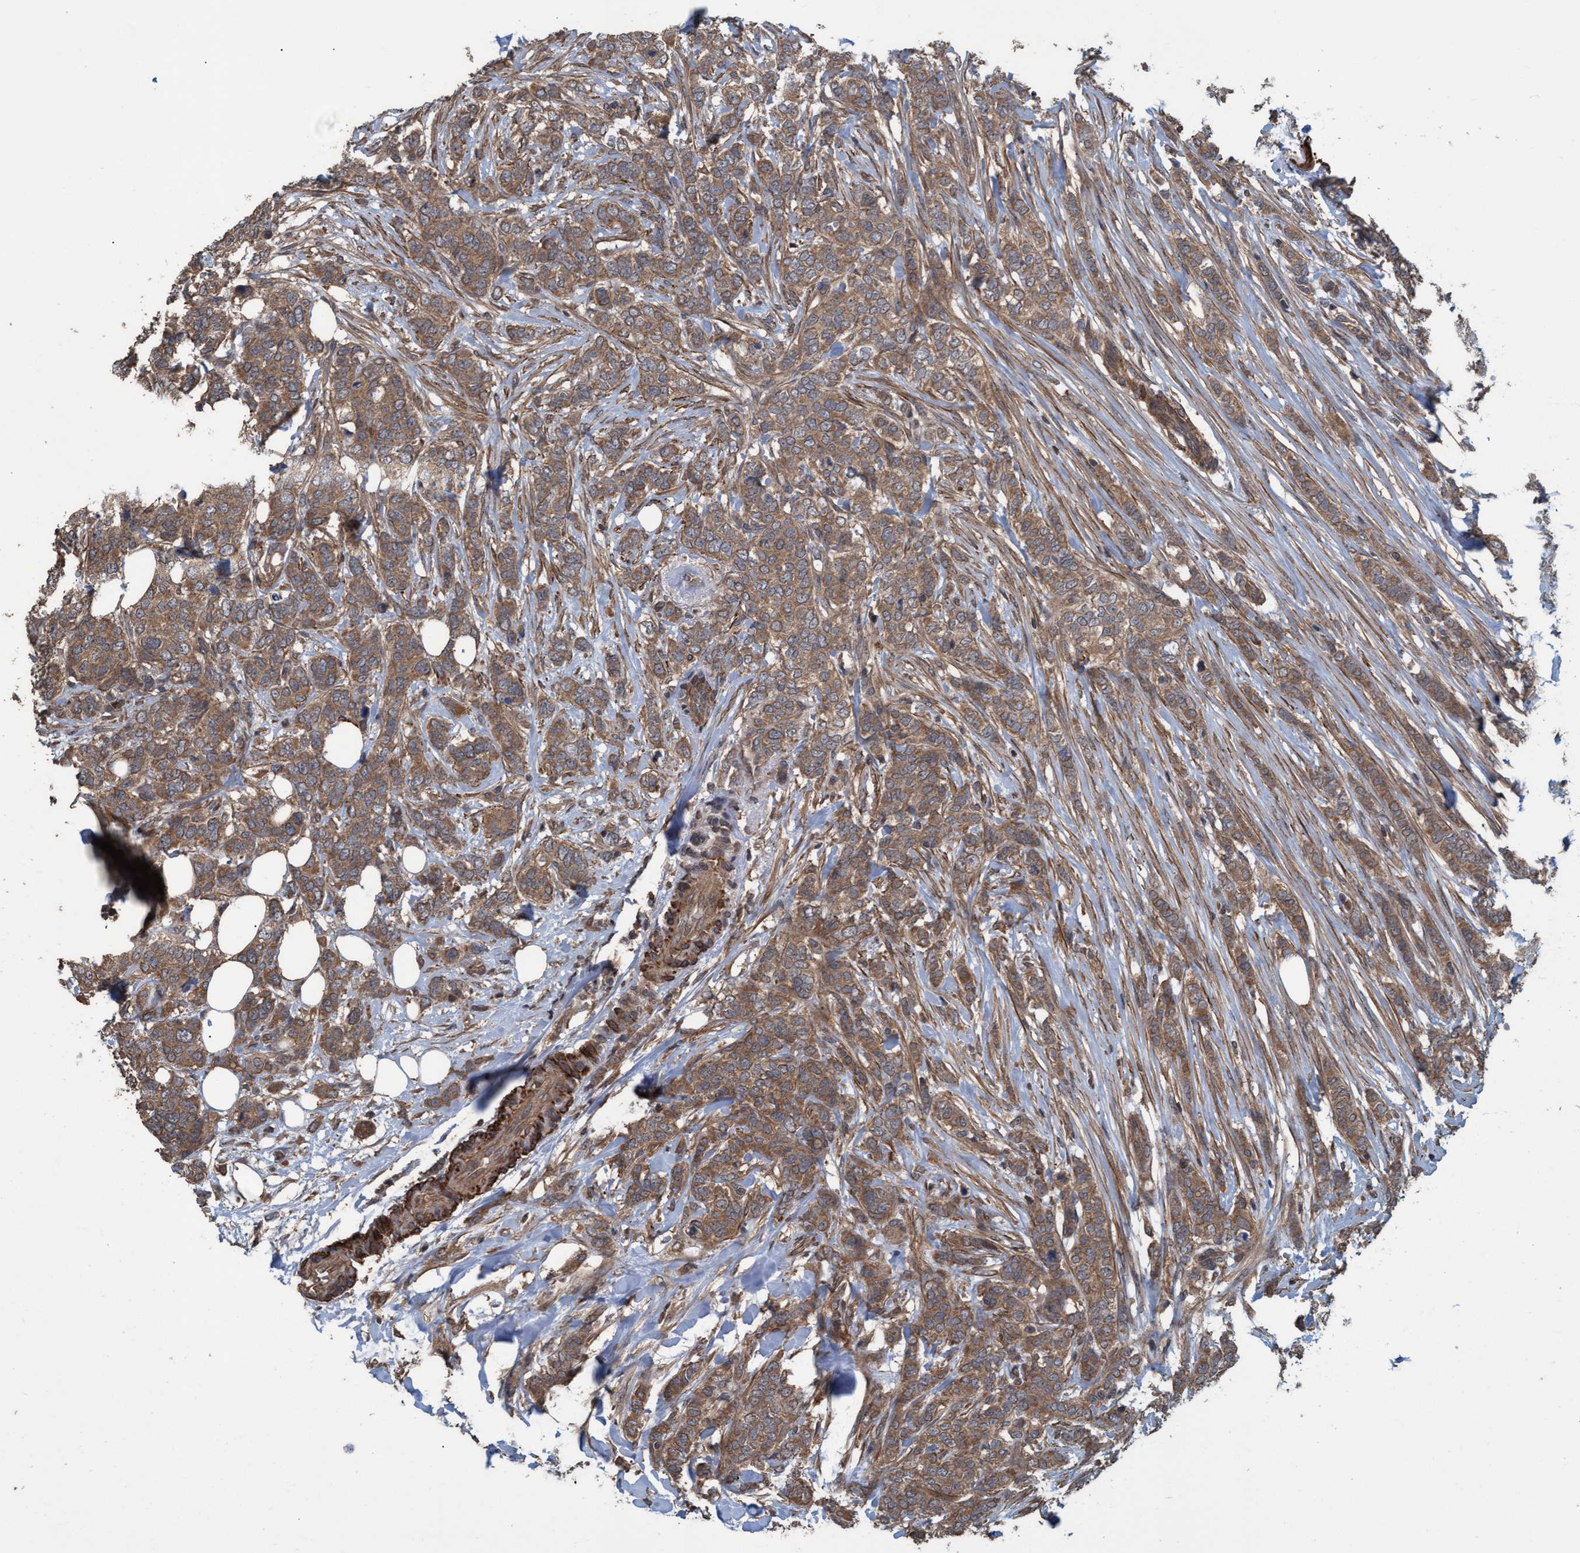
{"staining": {"intensity": "moderate", "quantity": ">75%", "location": "cytoplasmic/membranous"}, "tissue": "breast cancer", "cell_type": "Tumor cells", "image_type": "cancer", "snomed": [{"axis": "morphology", "description": "Lobular carcinoma"}, {"axis": "topography", "description": "Skin"}, {"axis": "topography", "description": "Breast"}], "caption": "An immunohistochemistry (IHC) photomicrograph of tumor tissue is shown. Protein staining in brown labels moderate cytoplasmic/membranous positivity in lobular carcinoma (breast) within tumor cells.", "gene": "GGT6", "patient": {"sex": "female", "age": 46}}